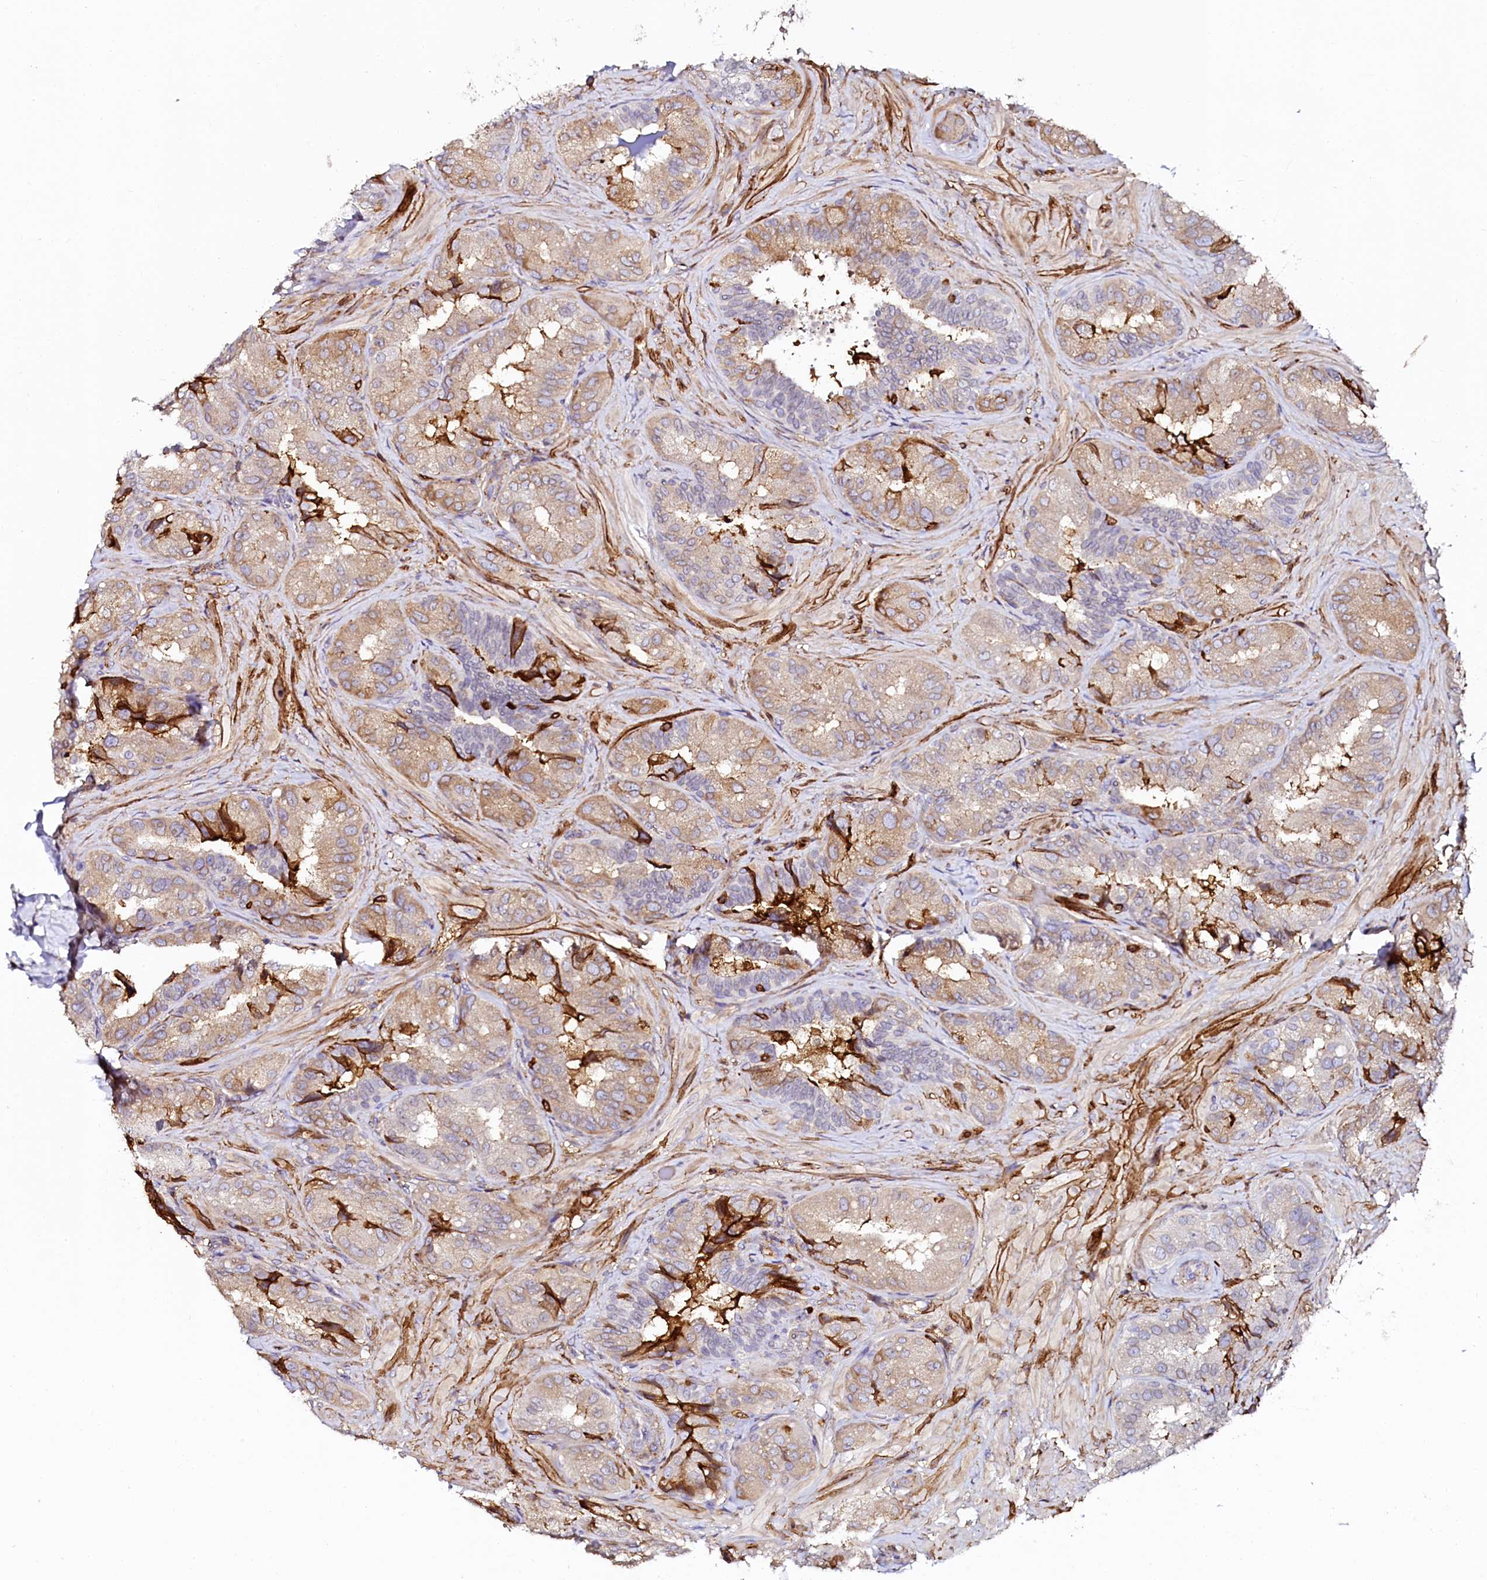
{"staining": {"intensity": "moderate", "quantity": "25%-75%", "location": "cytoplasmic/membranous"}, "tissue": "seminal vesicle", "cell_type": "Glandular cells", "image_type": "normal", "snomed": [{"axis": "morphology", "description": "Normal tissue, NOS"}, {"axis": "topography", "description": "Prostate and seminal vesicle, NOS"}, {"axis": "topography", "description": "Prostate"}, {"axis": "topography", "description": "Seminal veicle"}], "caption": "Immunohistochemistry of benign human seminal vesicle displays medium levels of moderate cytoplasmic/membranous expression in about 25%-75% of glandular cells. (IHC, brightfield microscopy, high magnification).", "gene": "AAAS", "patient": {"sex": "male", "age": 67}}